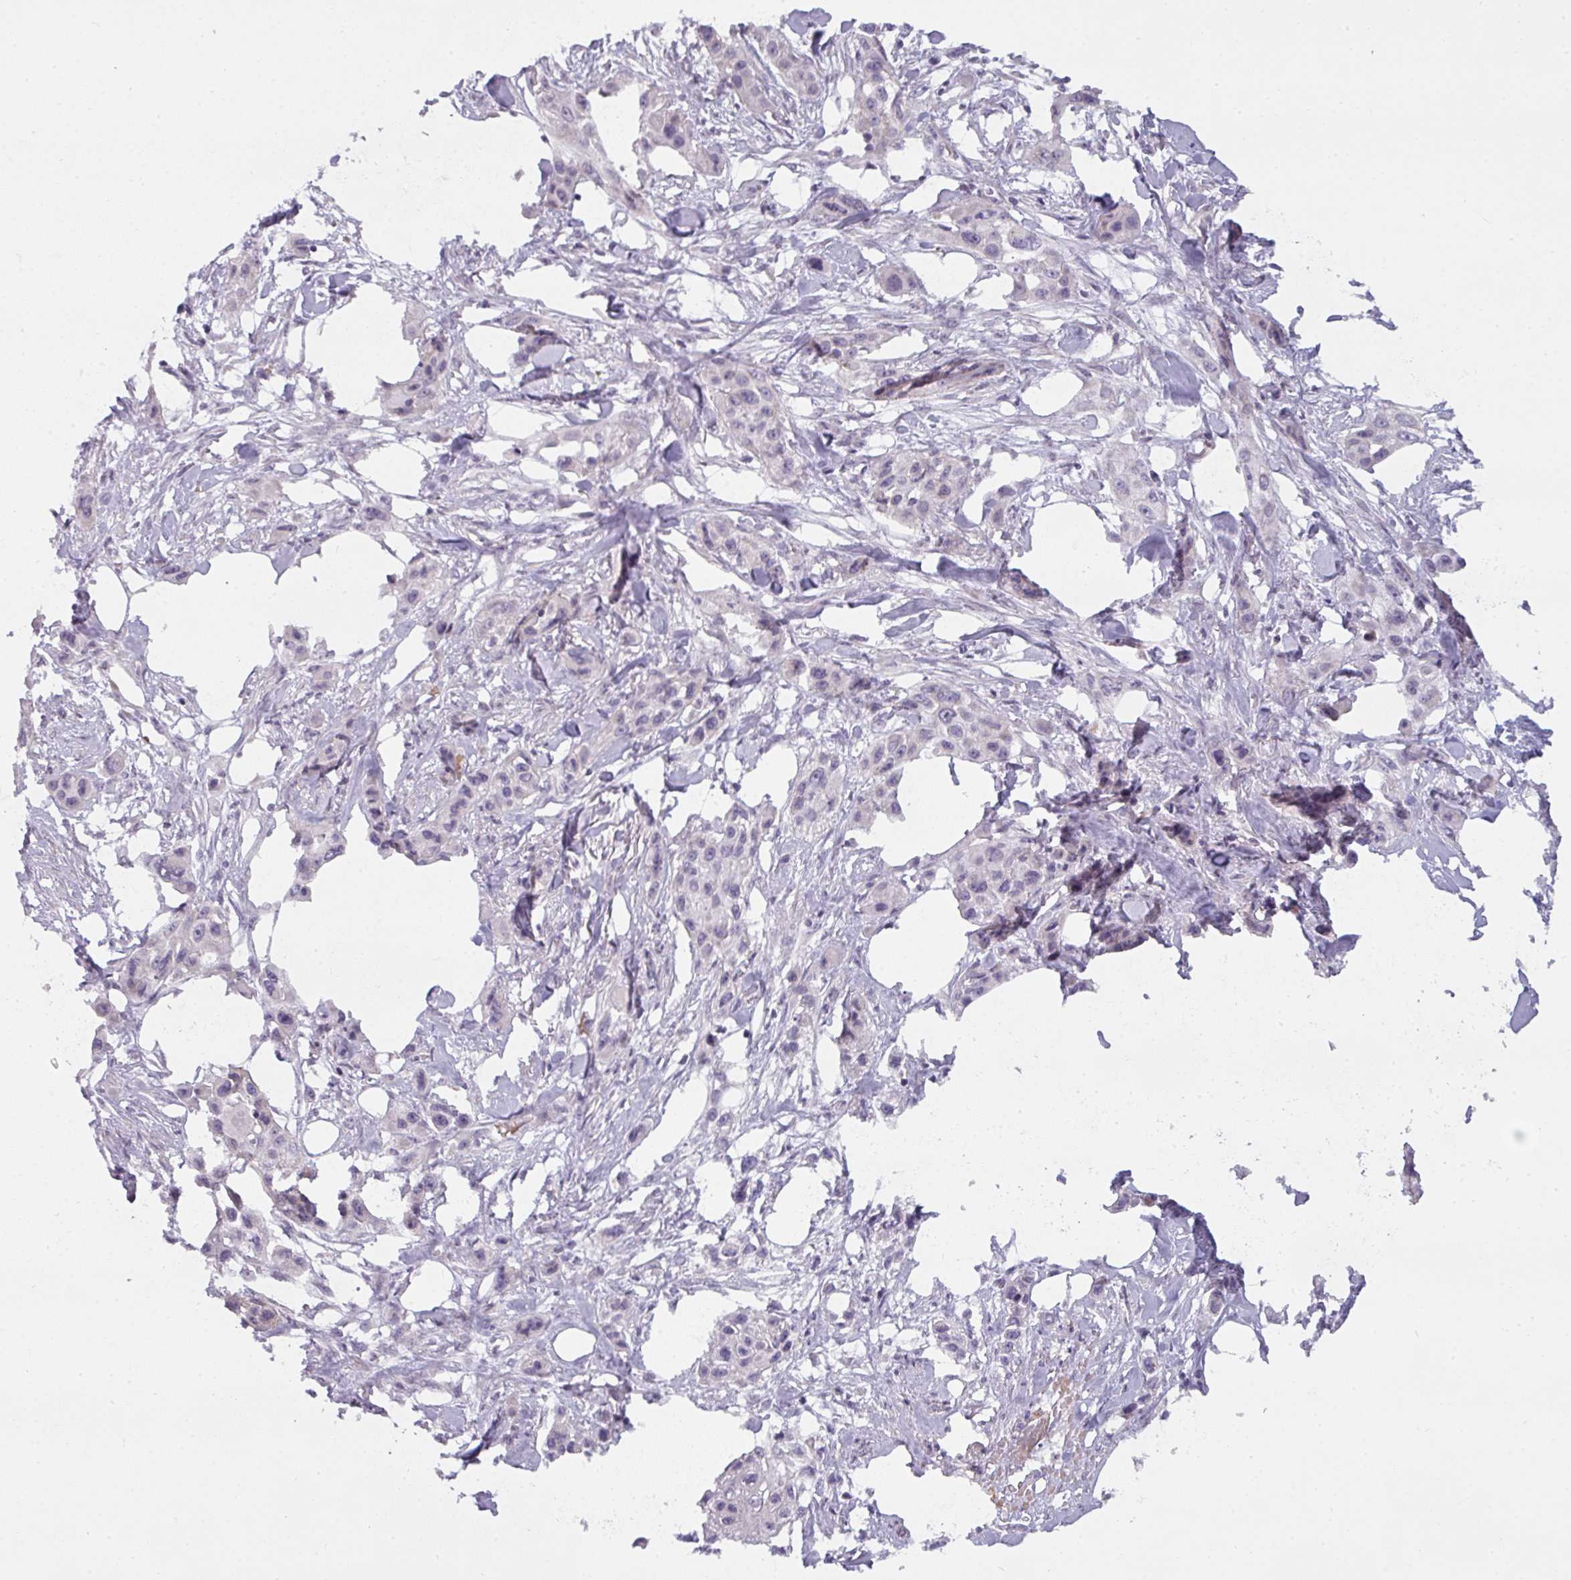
{"staining": {"intensity": "negative", "quantity": "none", "location": "none"}, "tissue": "skin cancer", "cell_type": "Tumor cells", "image_type": "cancer", "snomed": [{"axis": "morphology", "description": "Squamous cell carcinoma, NOS"}, {"axis": "topography", "description": "Skin"}], "caption": "An image of skin cancer (squamous cell carcinoma) stained for a protein displays no brown staining in tumor cells.", "gene": "C2orf68", "patient": {"sex": "male", "age": 63}}